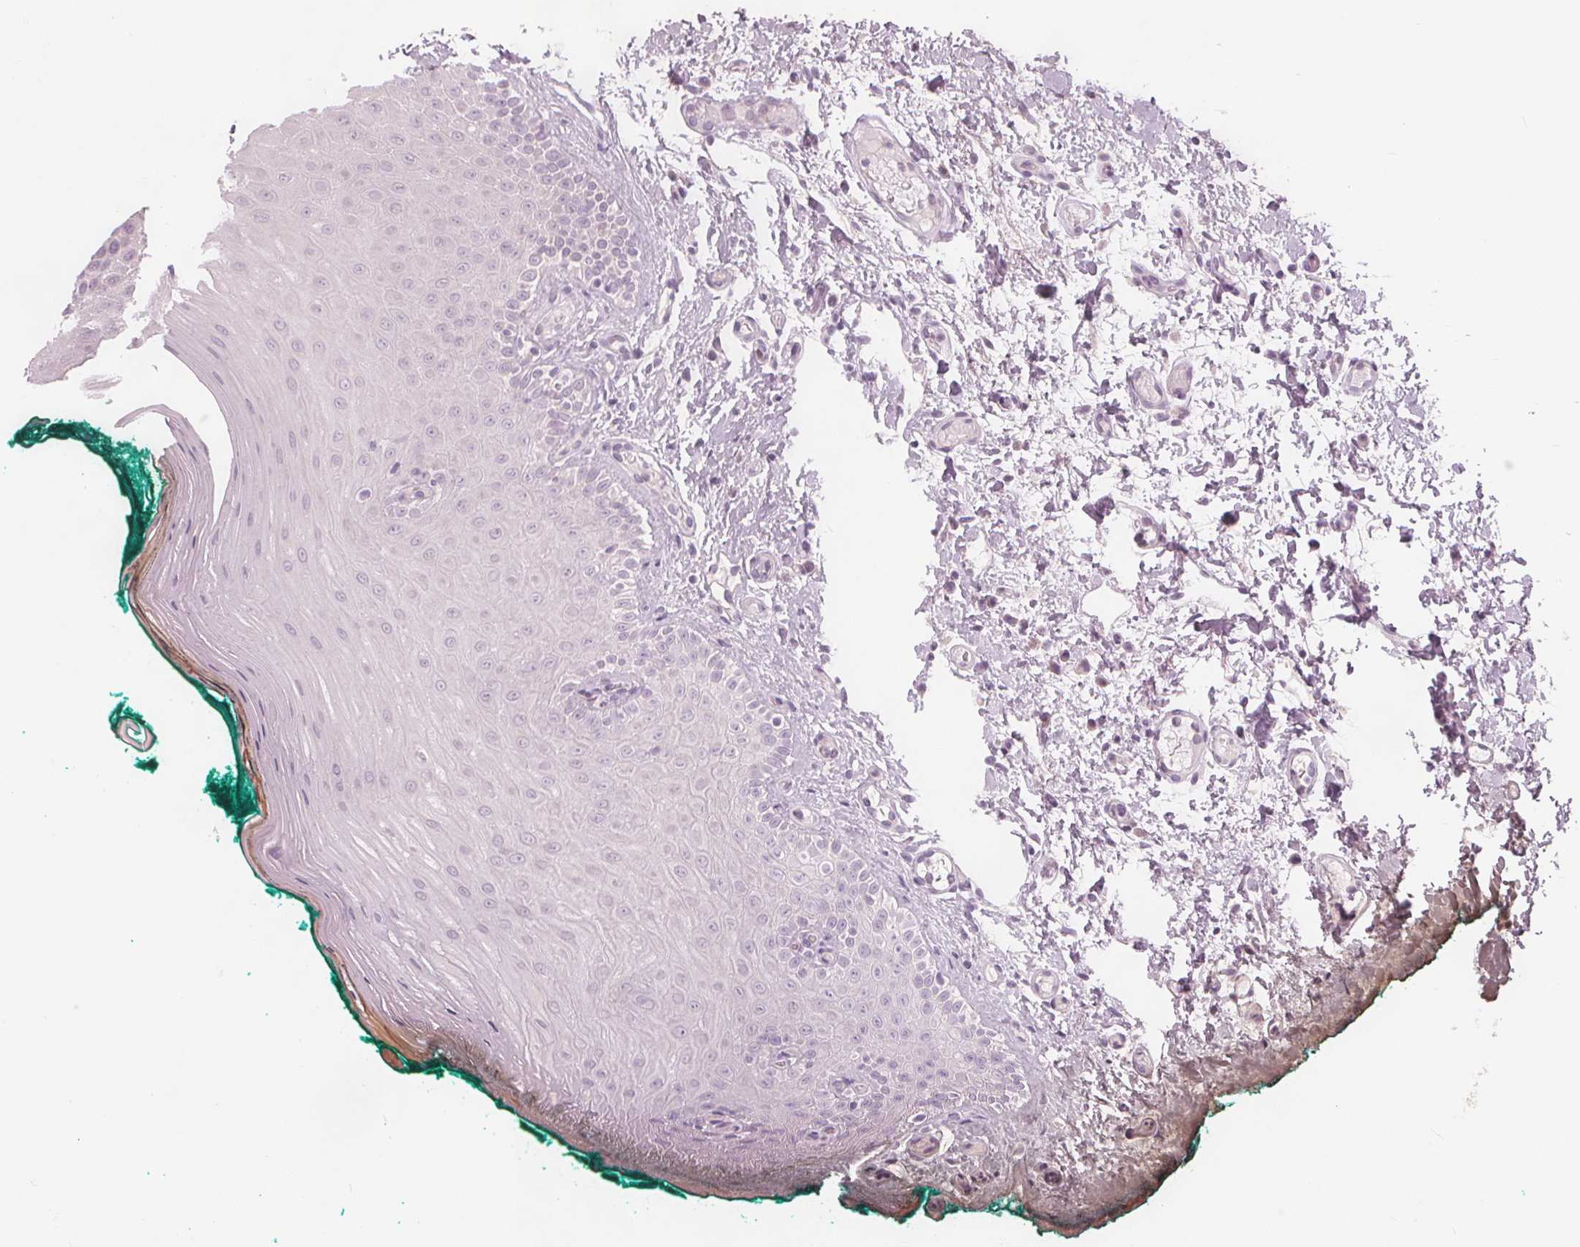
{"staining": {"intensity": "moderate", "quantity": "<25%", "location": "cytoplasmic/membranous"}, "tissue": "oral mucosa", "cell_type": "Squamous epithelial cells", "image_type": "normal", "snomed": [{"axis": "morphology", "description": "Normal tissue, NOS"}, {"axis": "topography", "description": "Oral tissue"}], "caption": "A high-resolution micrograph shows immunohistochemistry (IHC) staining of normal oral mucosa, which shows moderate cytoplasmic/membranous expression in about <25% of squamous epithelial cells.", "gene": "BRSK1", "patient": {"sex": "female", "age": 83}}